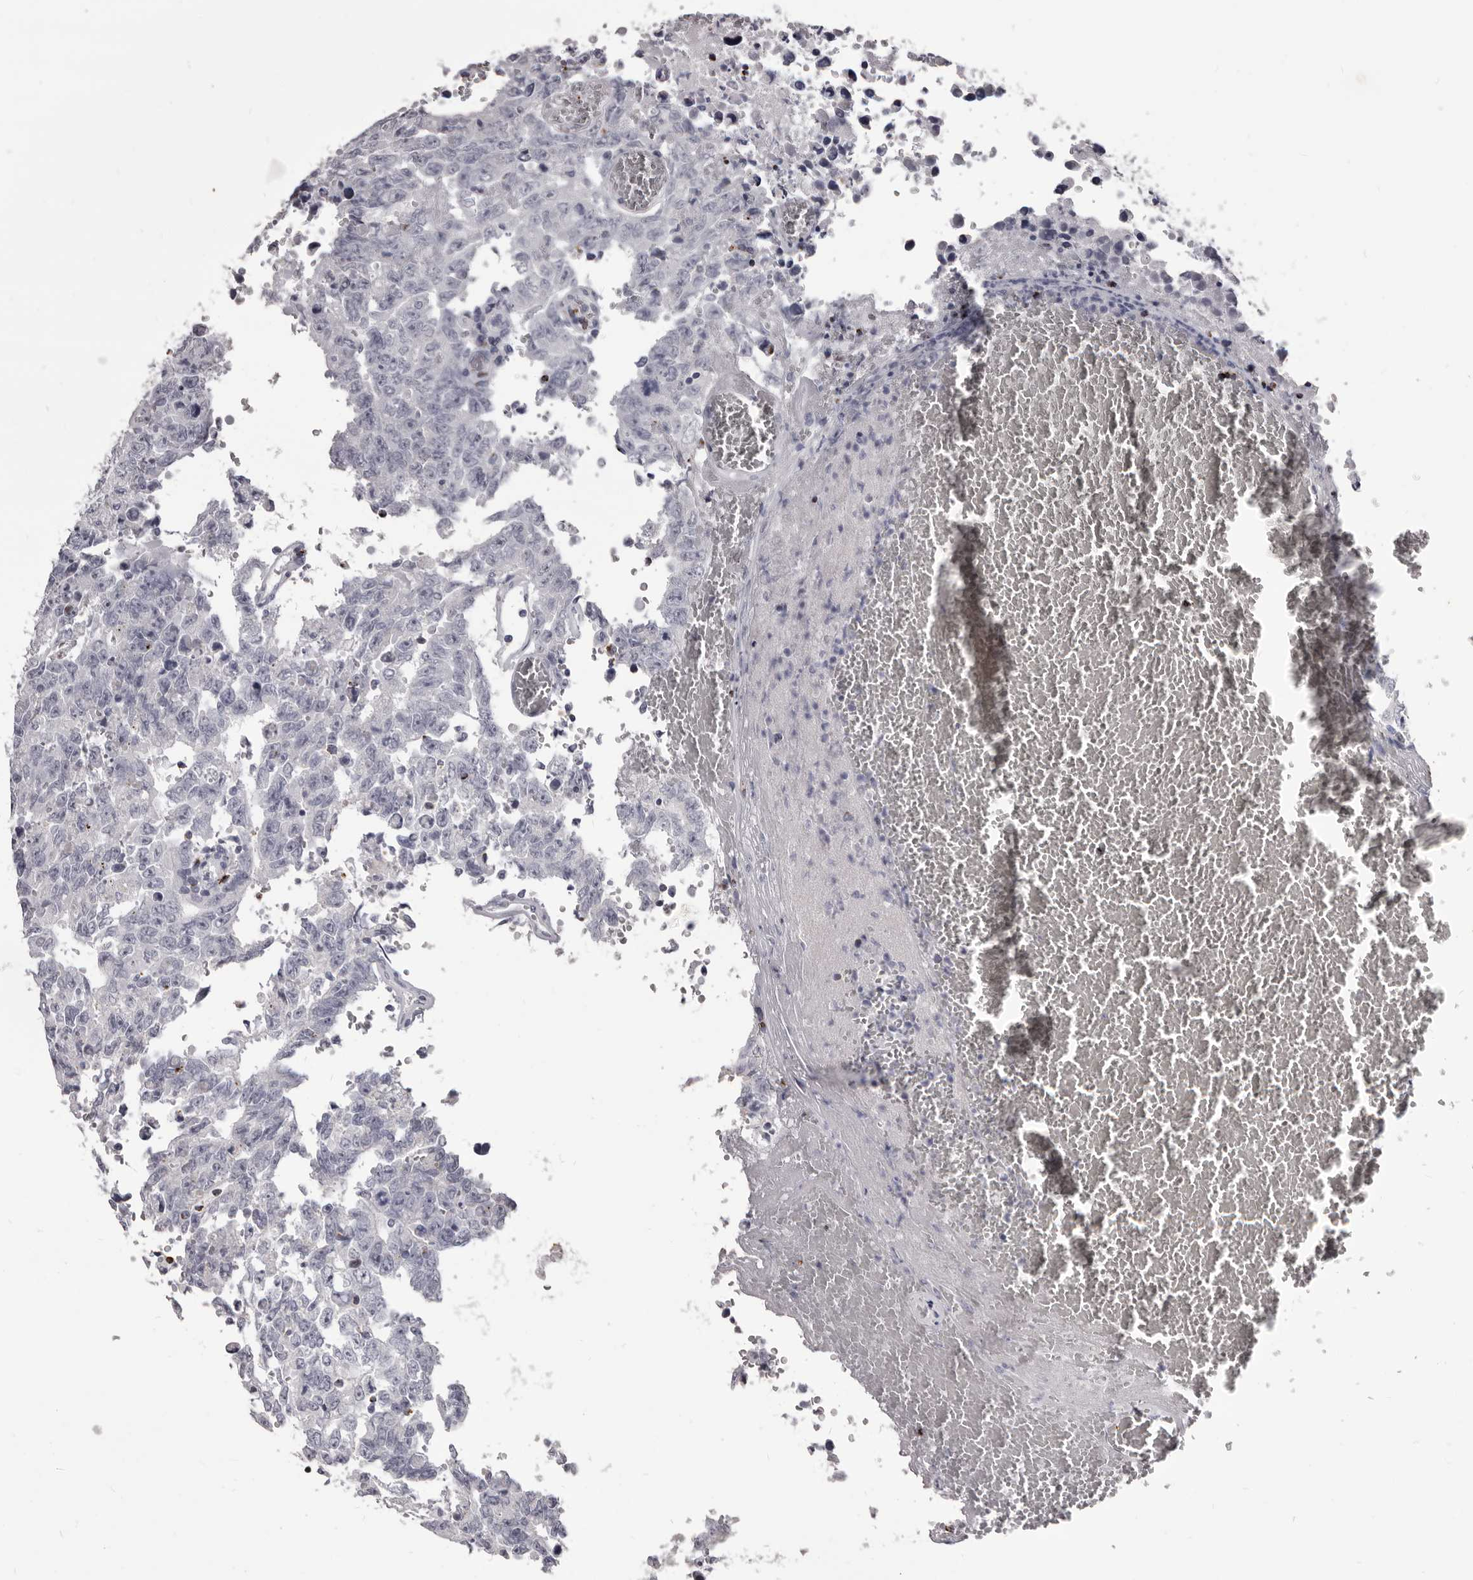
{"staining": {"intensity": "negative", "quantity": "none", "location": "none"}, "tissue": "testis cancer", "cell_type": "Tumor cells", "image_type": "cancer", "snomed": [{"axis": "morphology", "description": "Carcinoma, Embryonal, NOS"}, {"axis": "topography", "description": "Testis"}], "caption": "Micrograph shows no significant protein positivity in tumor cells of testis cancer.", "gene": "GZMH", "patient": {"sex": "male", "age": 26}}